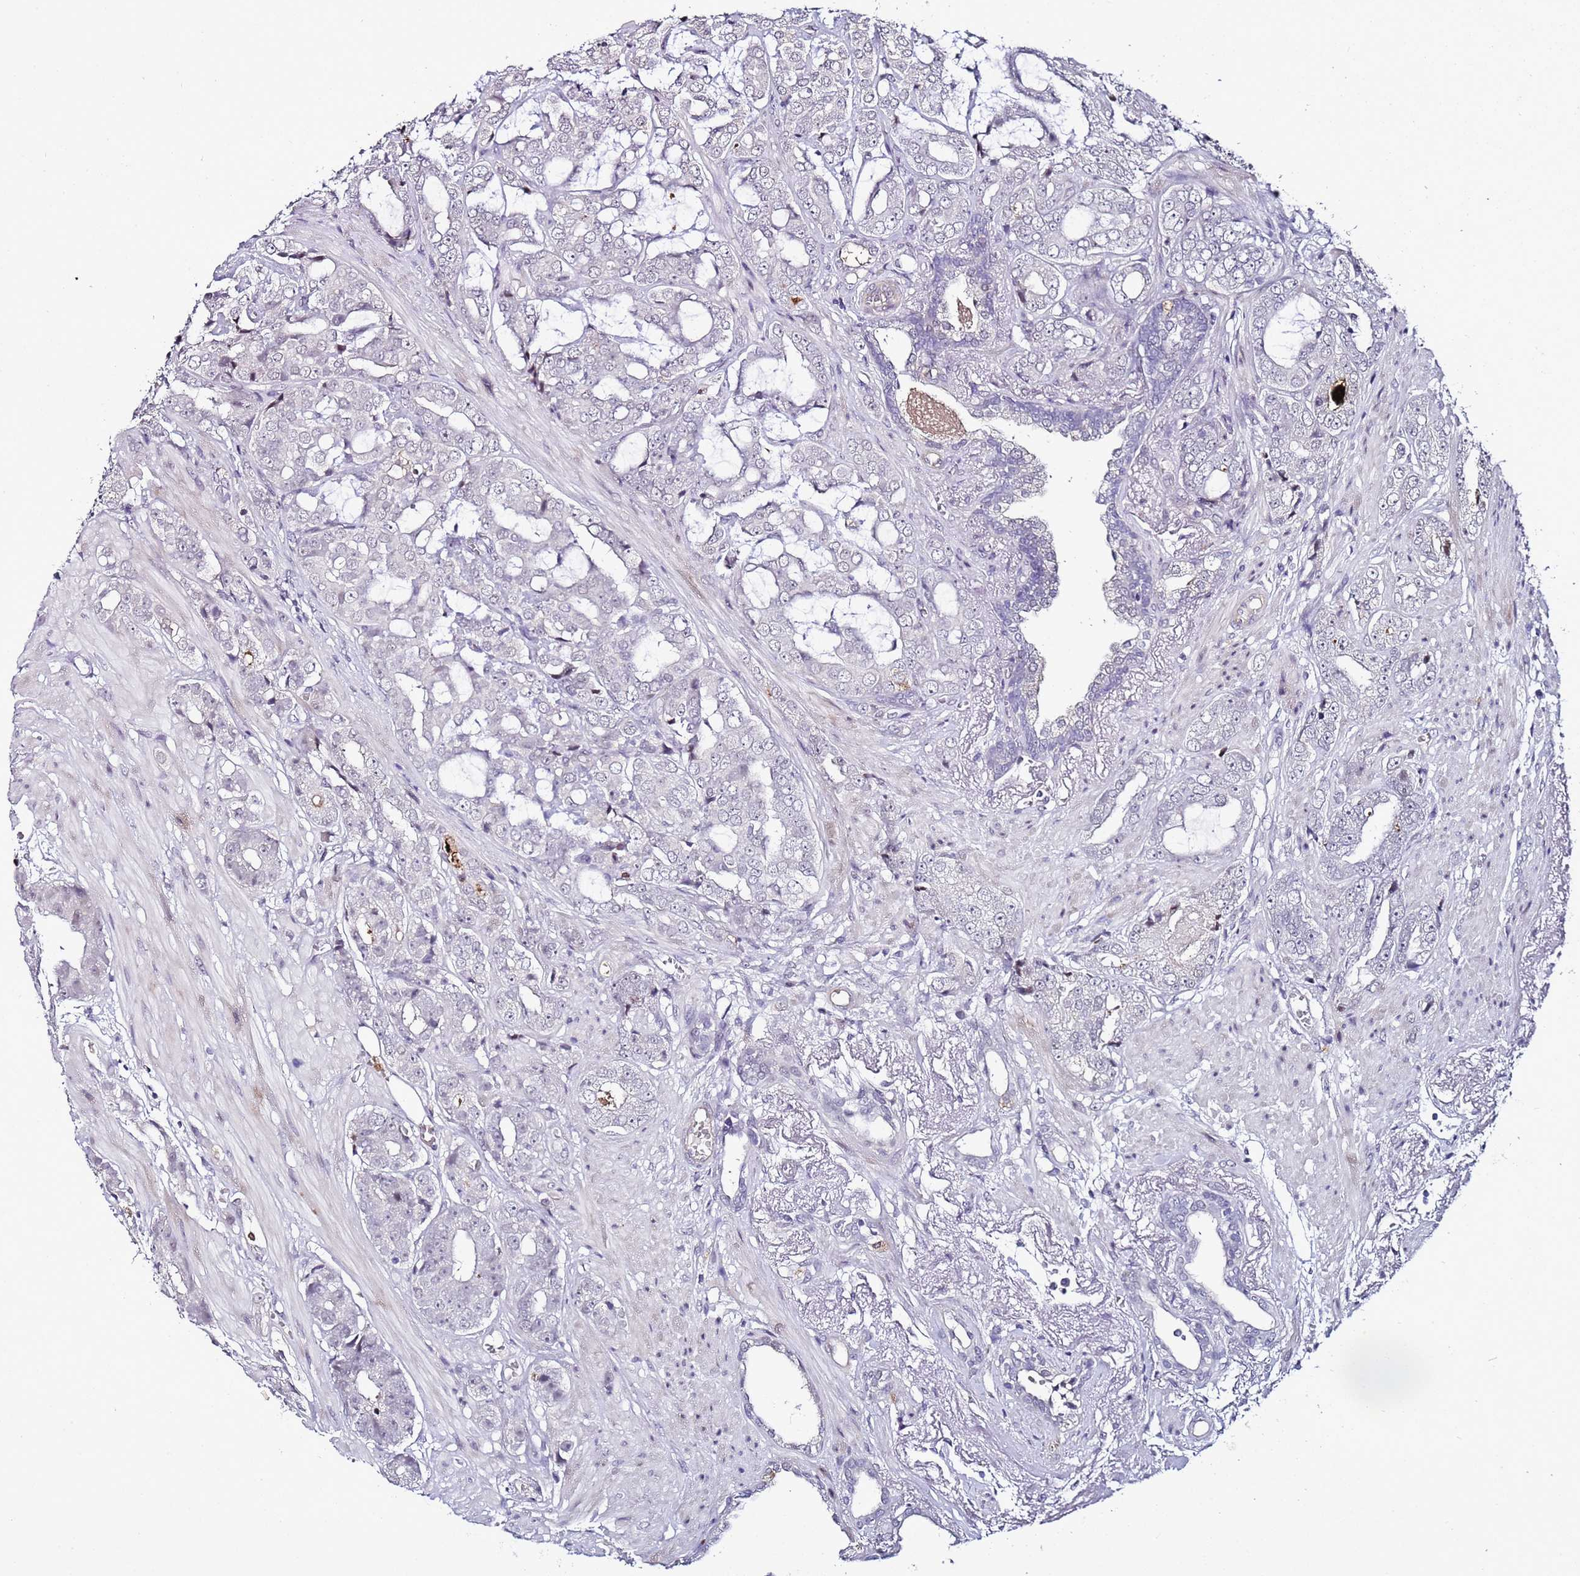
{"staining": {"intensity": "negative", "quantity": "none", "location": "none"}, "tissue": "prostate cancer", "cell_type": "Tumor cells", "image_type": "cancer", "snomed": [{"axis": "morphology", "description": "Adenocarcinoma, High grade"}, {"axis": "topography", "description": "Prostate"}], "caption": "Immunohistochemistry micrograph of human prostate cancer stained for a protein (brown), which demonstrates no positivity in tumor cells.", "gene": "PSMA7", "patient": {"sex": "male", "age": 71}}